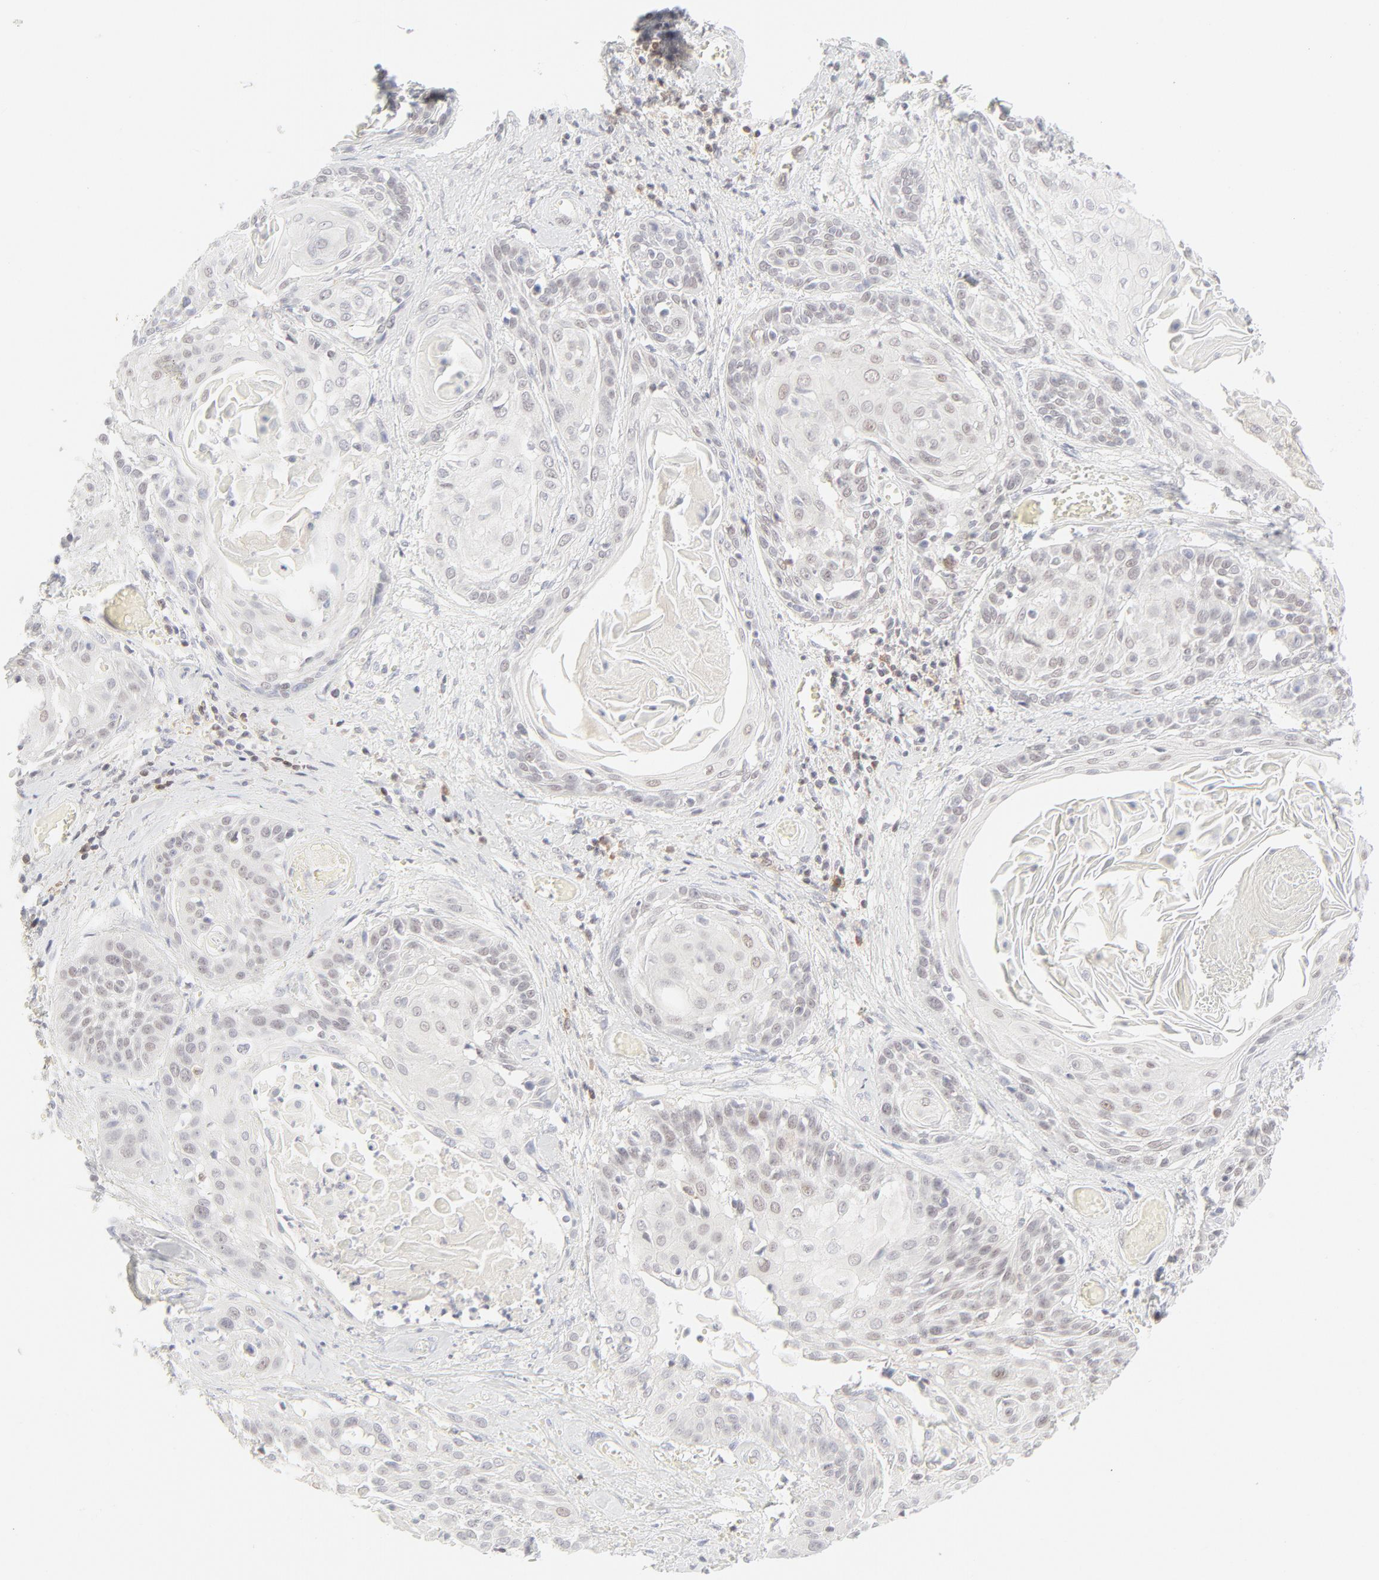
{"staining": {"intensity": "weak", "quantity": "25%-75%", "location": "nuclear"}, "tissue": "cervical cancer", "cell_type": "Tumor cells", "image_type": "cancer", "snomed": [{"axis": "morphology", "description": "Squamous cell carcinoma, NOS"}, {"axis": "topography", "description": "Cervix"}], "caption": "Approximately 25%-75% of tumor cells in cervical squamous cell carcinoma display weak nuclear protein expression as visualized by brown immunohistochemical staining.", "gene": "PRKCB", "patient": {"sex": "female", "age": 57}}